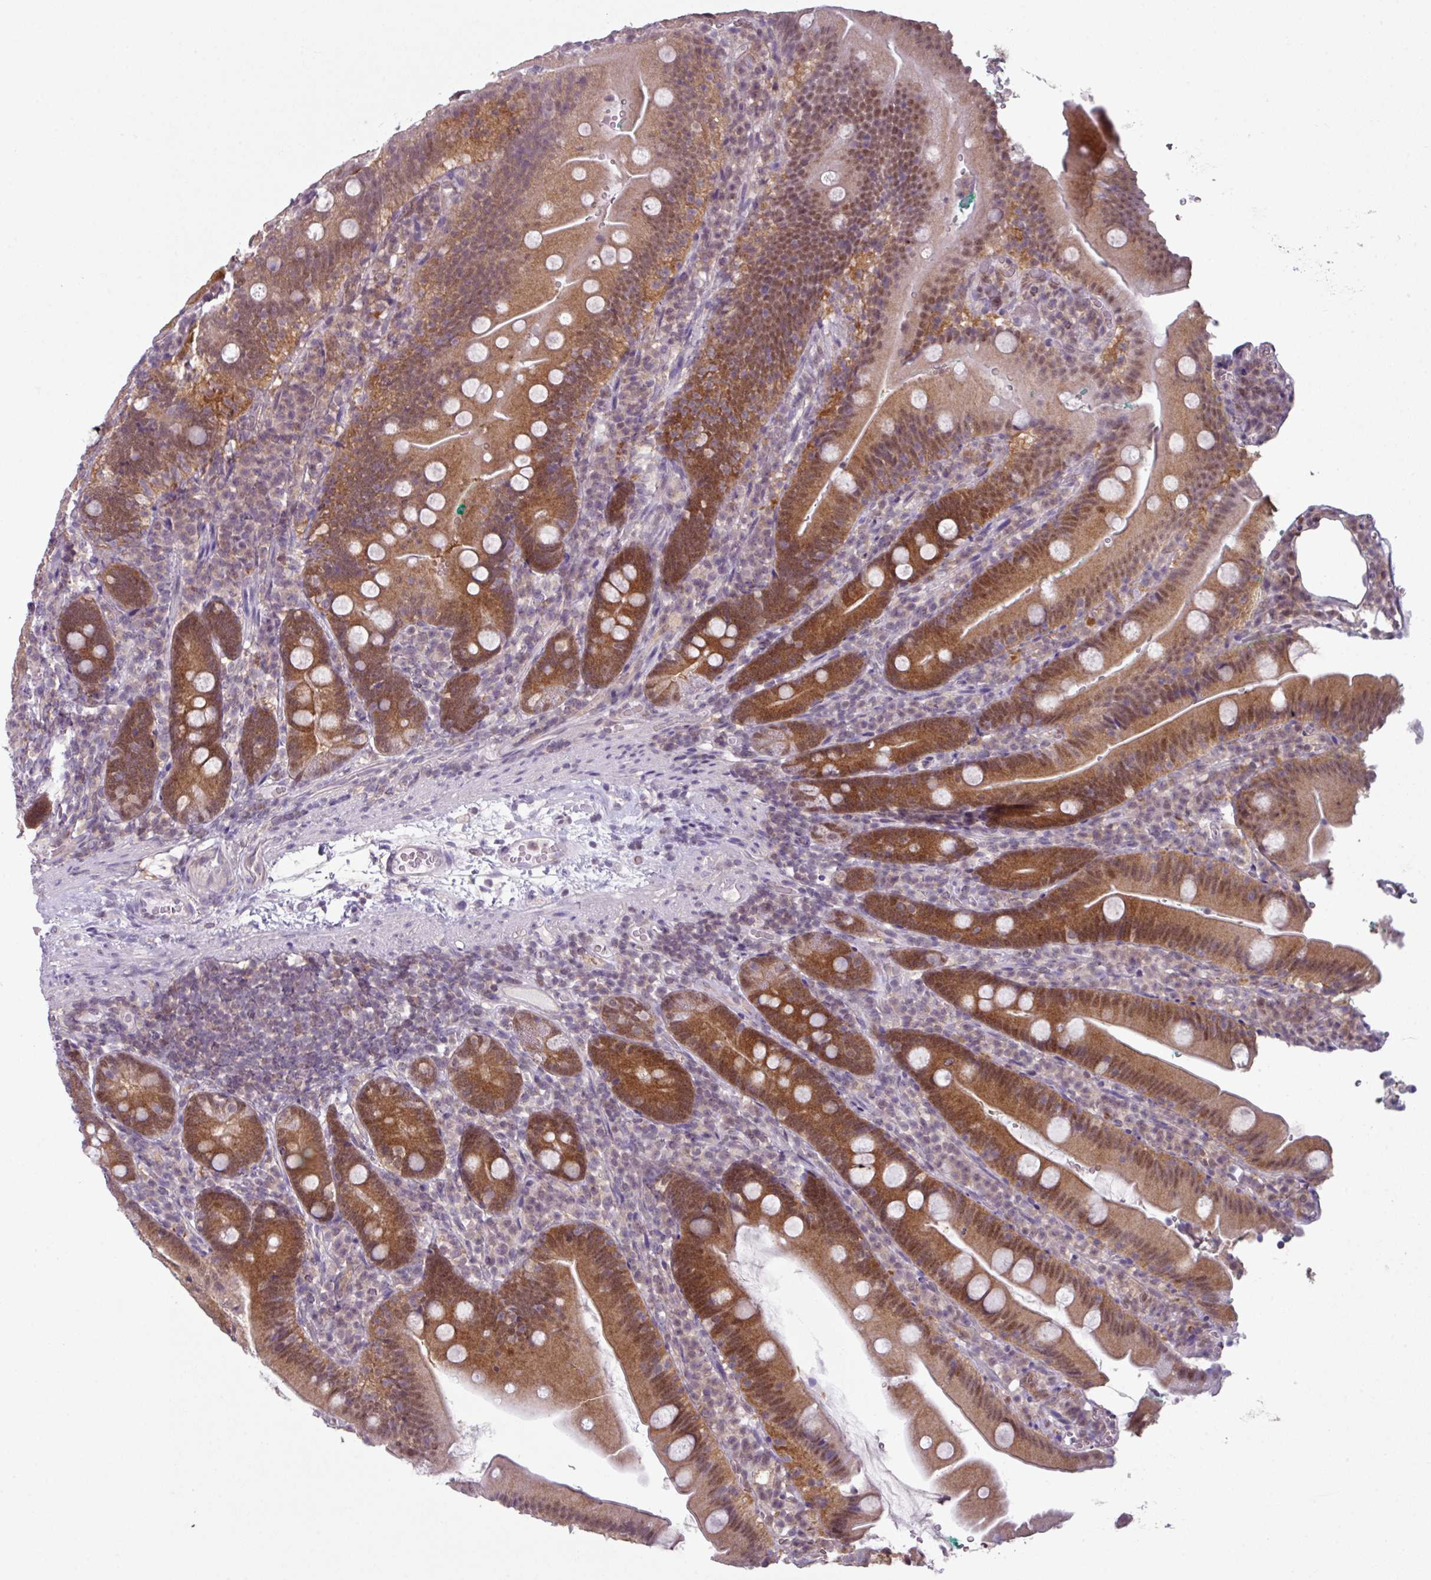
{"staining": {"intensity": "moderate", "quantity": ">75%", "location": "cytoplasmic/membranous,nuclear"}, "tissue": "duodenum", "cell_type": "Glandular cells", "image_type": "normal", "snomed": [{"axis": "morphology", "description": "Normal tissue, NOS"}, {"axis": "topography", "description": "Duodenum"}], "caption": "A micrograph of human duodenum stained for a protein reveals moderate cytoplasmic/membranous,nuclear brown staining in glandular cells. The protein of interest is stained brown, and the nuclei are stained in blue (DAB IHC with brightfield microscopy, high magnification).", "gene": "TTLL12", "patient": {"sex": "female", "age": 67}}